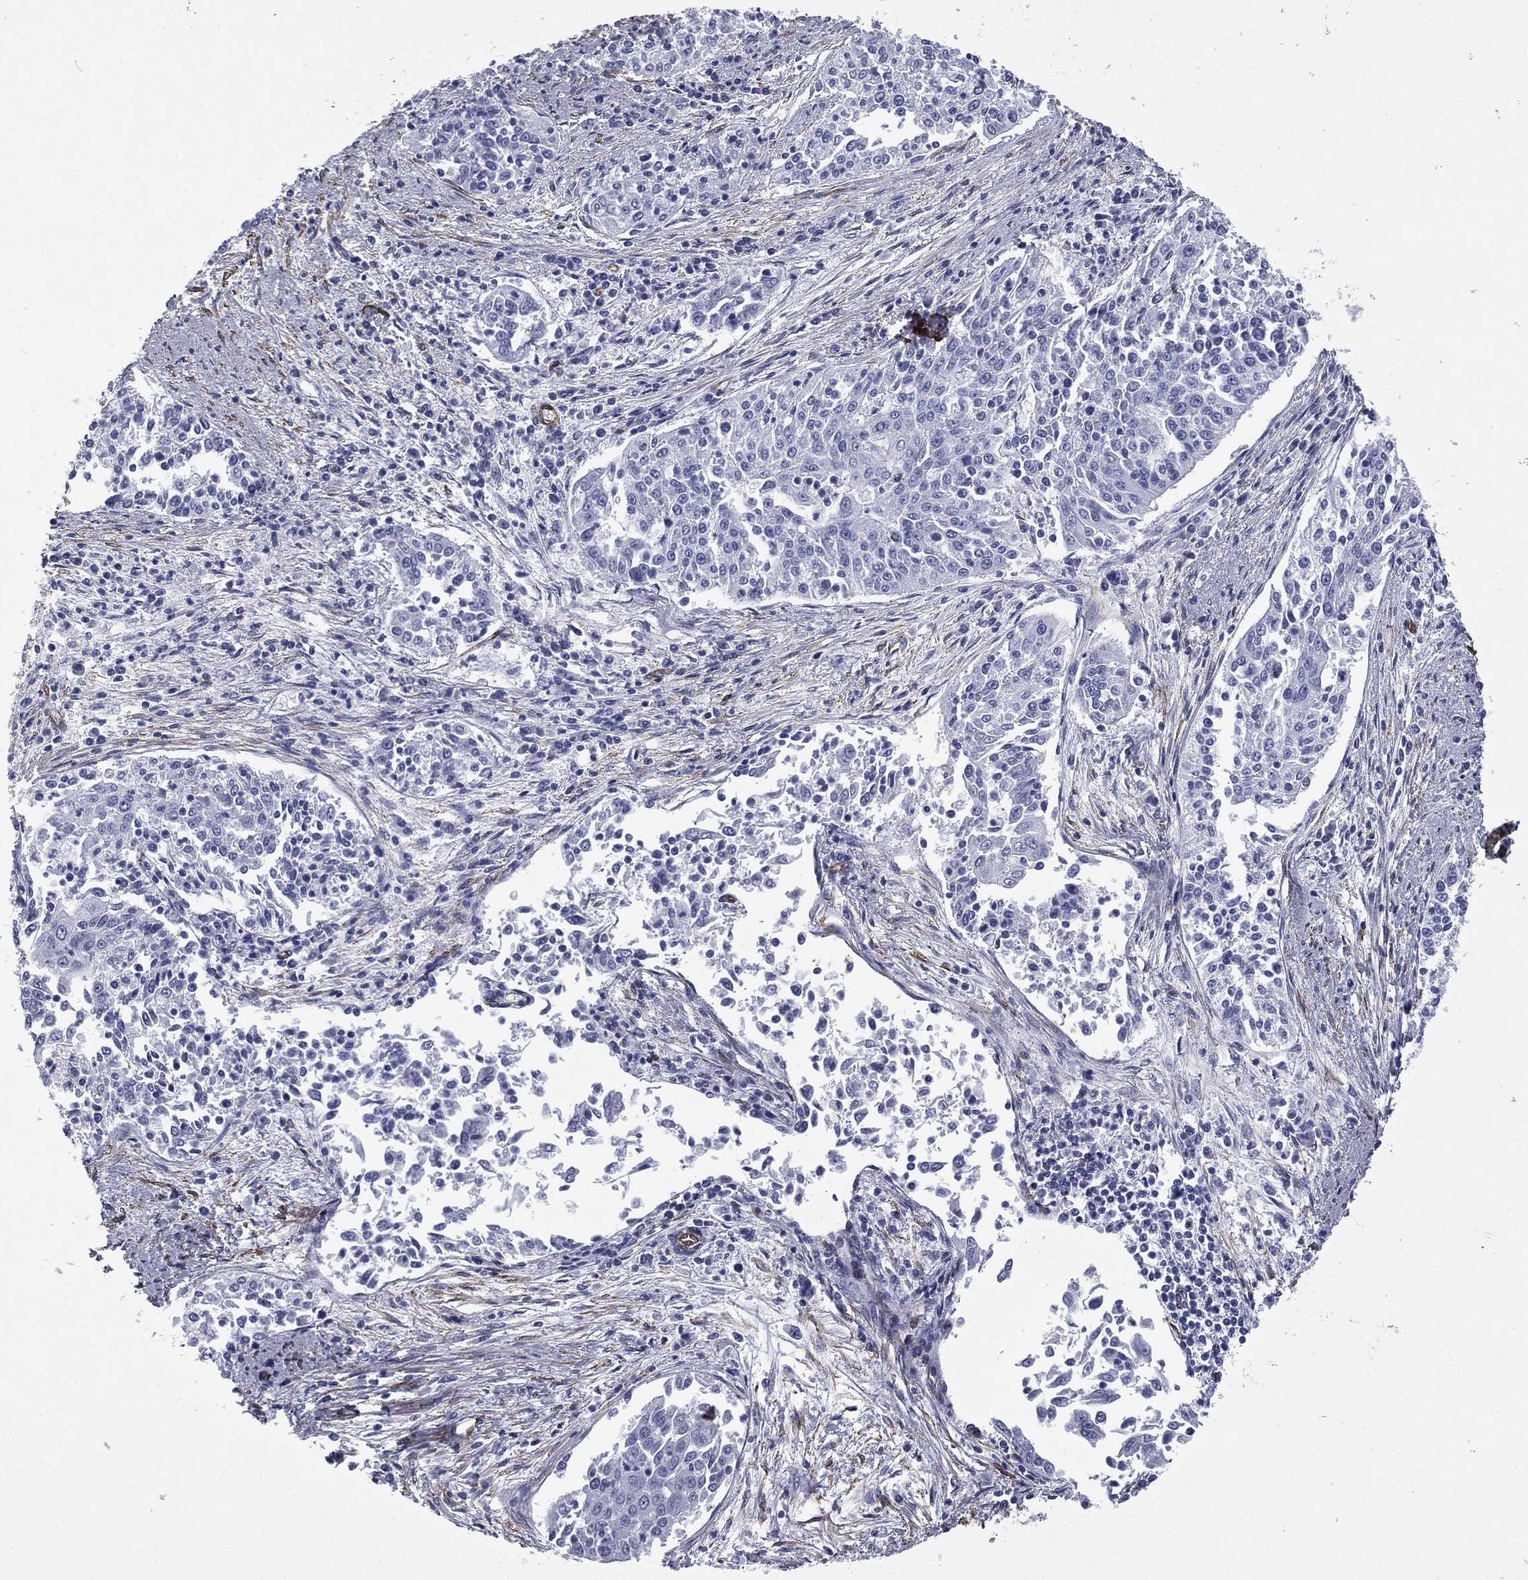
{"staining": {"intensity": "negative", "quantity": "none", "location": "none"}, "tissue": "cervical cancer", "cell_type": "Tumor cells", "image_type": "cancer", "snomed": [{"axis": "morphology", "description": "Squamous cell carcinoma, NOS"}, {"axis": "topography", "description": "Cervix"}], "caption": "Tumor cells are negative for brown protein staining in squamous cell carcinoma (cervical).", "gene": "CAVIN3", "patient": {"sex": "female", "age": 41}}